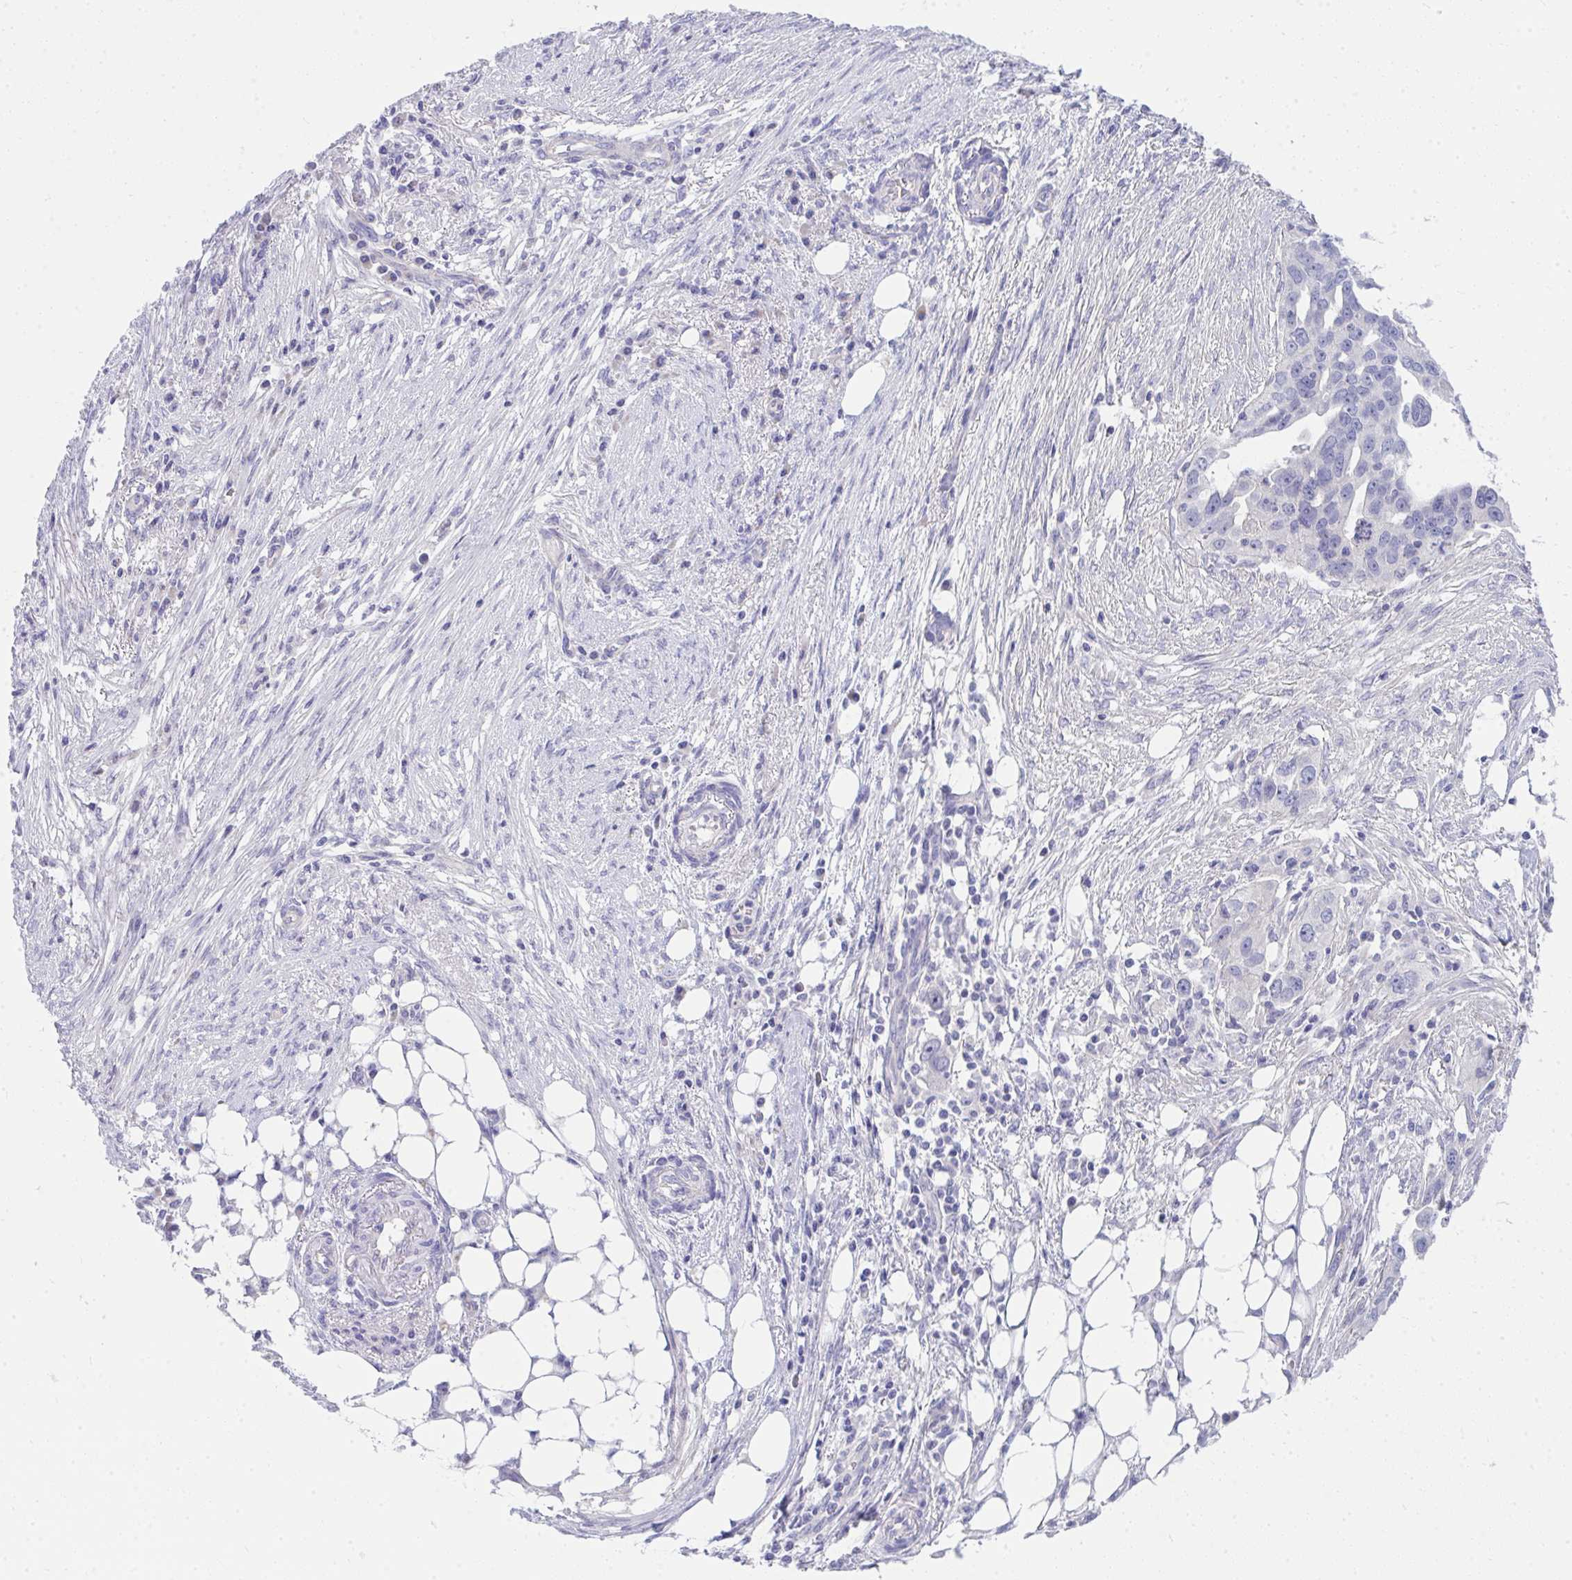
{"staining": {"intensity": "negative", "quantity": "none", "location": "none"}, "tissue": "ovarian cancer", "cell_type": "Tumor cells", "image_type": "cancer", "snomed": [{"axis": "morphology", "description": "Carcinoma, endometroid"}, {"axis": "morphology", "description": "Cystadenocarcinoma, serous, NOS"}, {"axis": "topography", "description": "Ovary"}], "caption": "High magnification brightfield microscopy of ovarian endometroid carcinoma stained with DAB (brown) and counterstained with hematoxylin (blue): tumor cells show no significant staining.", "gene": "LRRC36", "patient": {"sex": "female", "age": 45}}